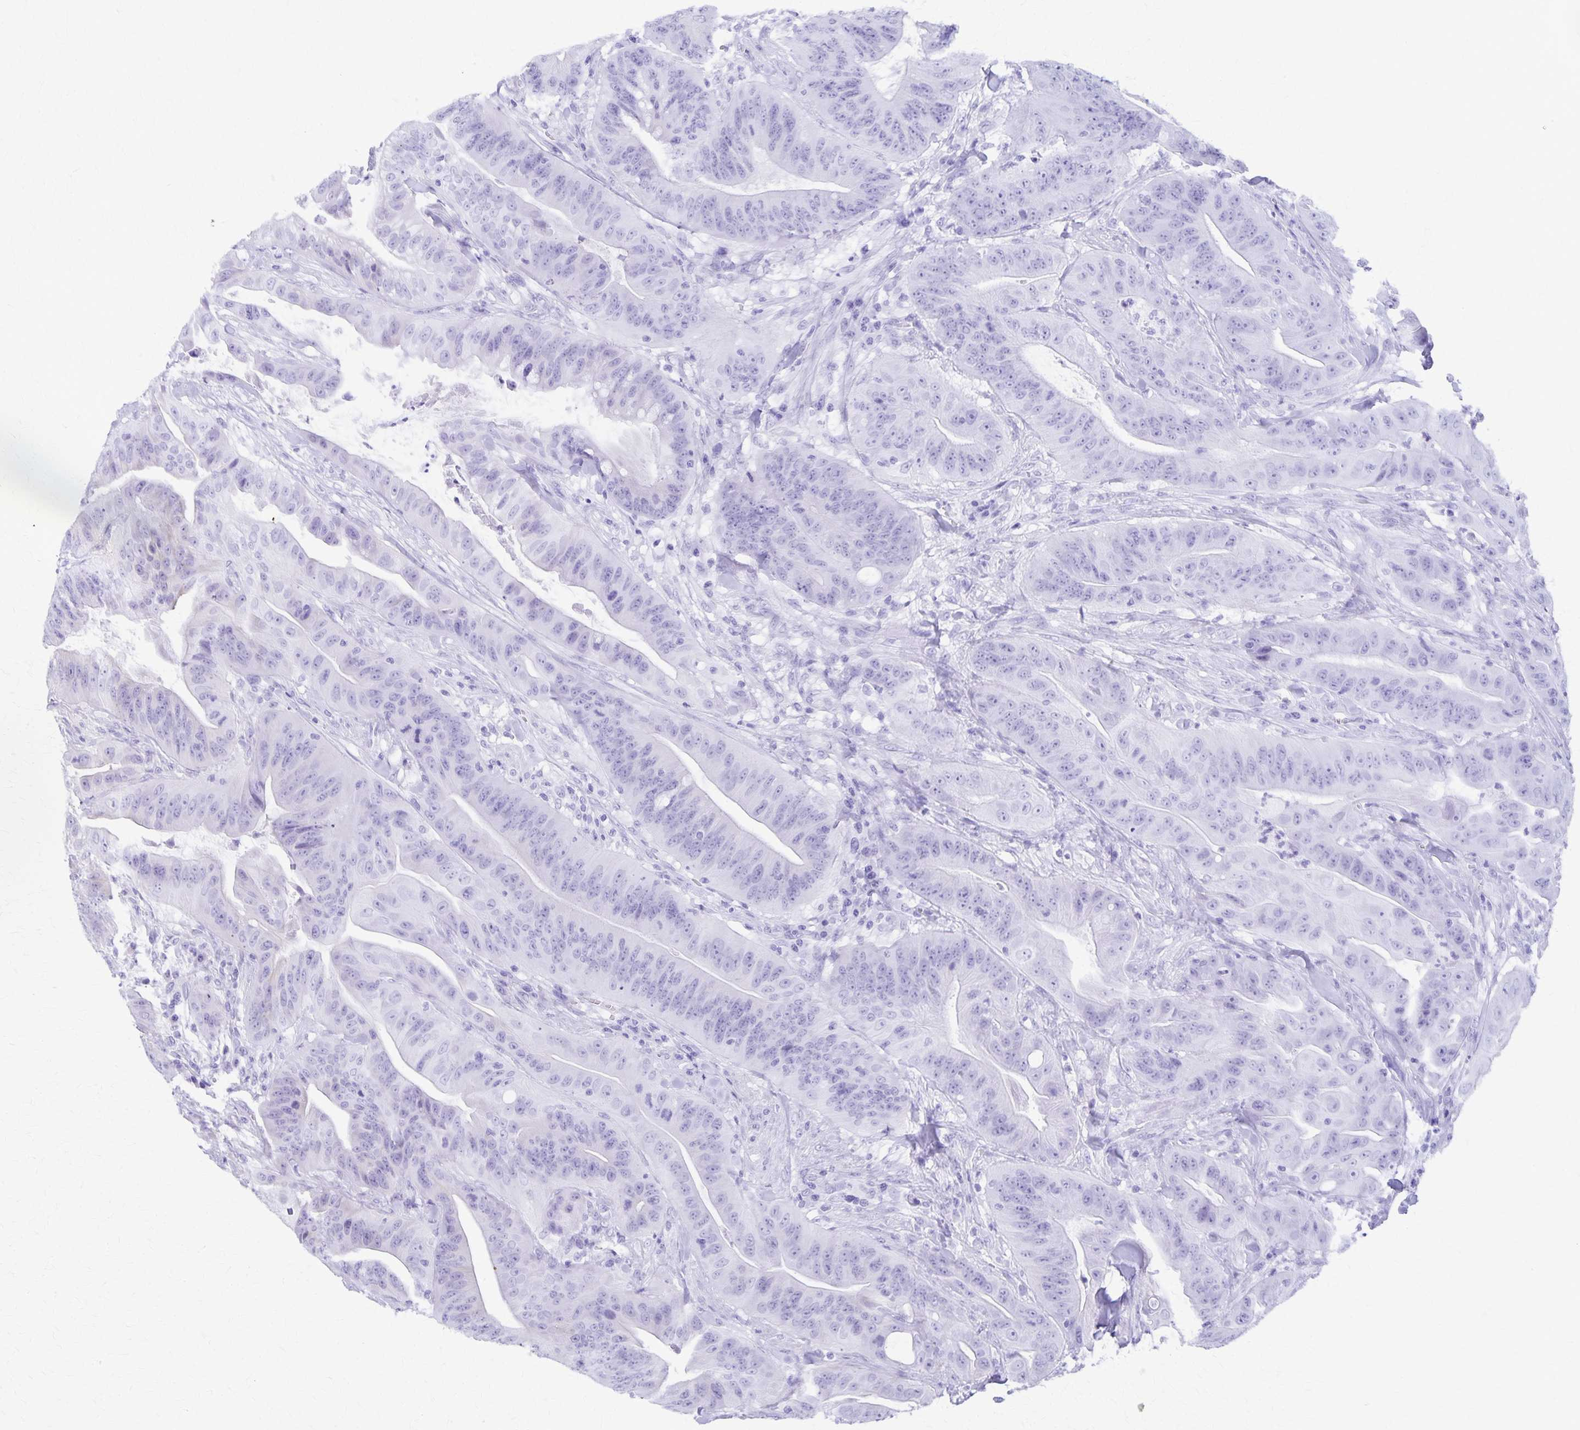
{"staining": {"intensity": "negative", "quantity": "none", "location": "none"}, "tissue": "colorectal cancer", "cell_type": "Tumor cells", "image_type": "cancer", "snomed": [{"axis": "morphology", "description": "Adenocarcinoma, NOS"}, {"axis": "topography", "description": "Colon"}], "caption": "Immunohistochemical staining of colorectal adenocarcinoma shows no significant positivity in tumor cells.", "gene": "DEFA5", "patient": {"sex": "male", "age": 33}}